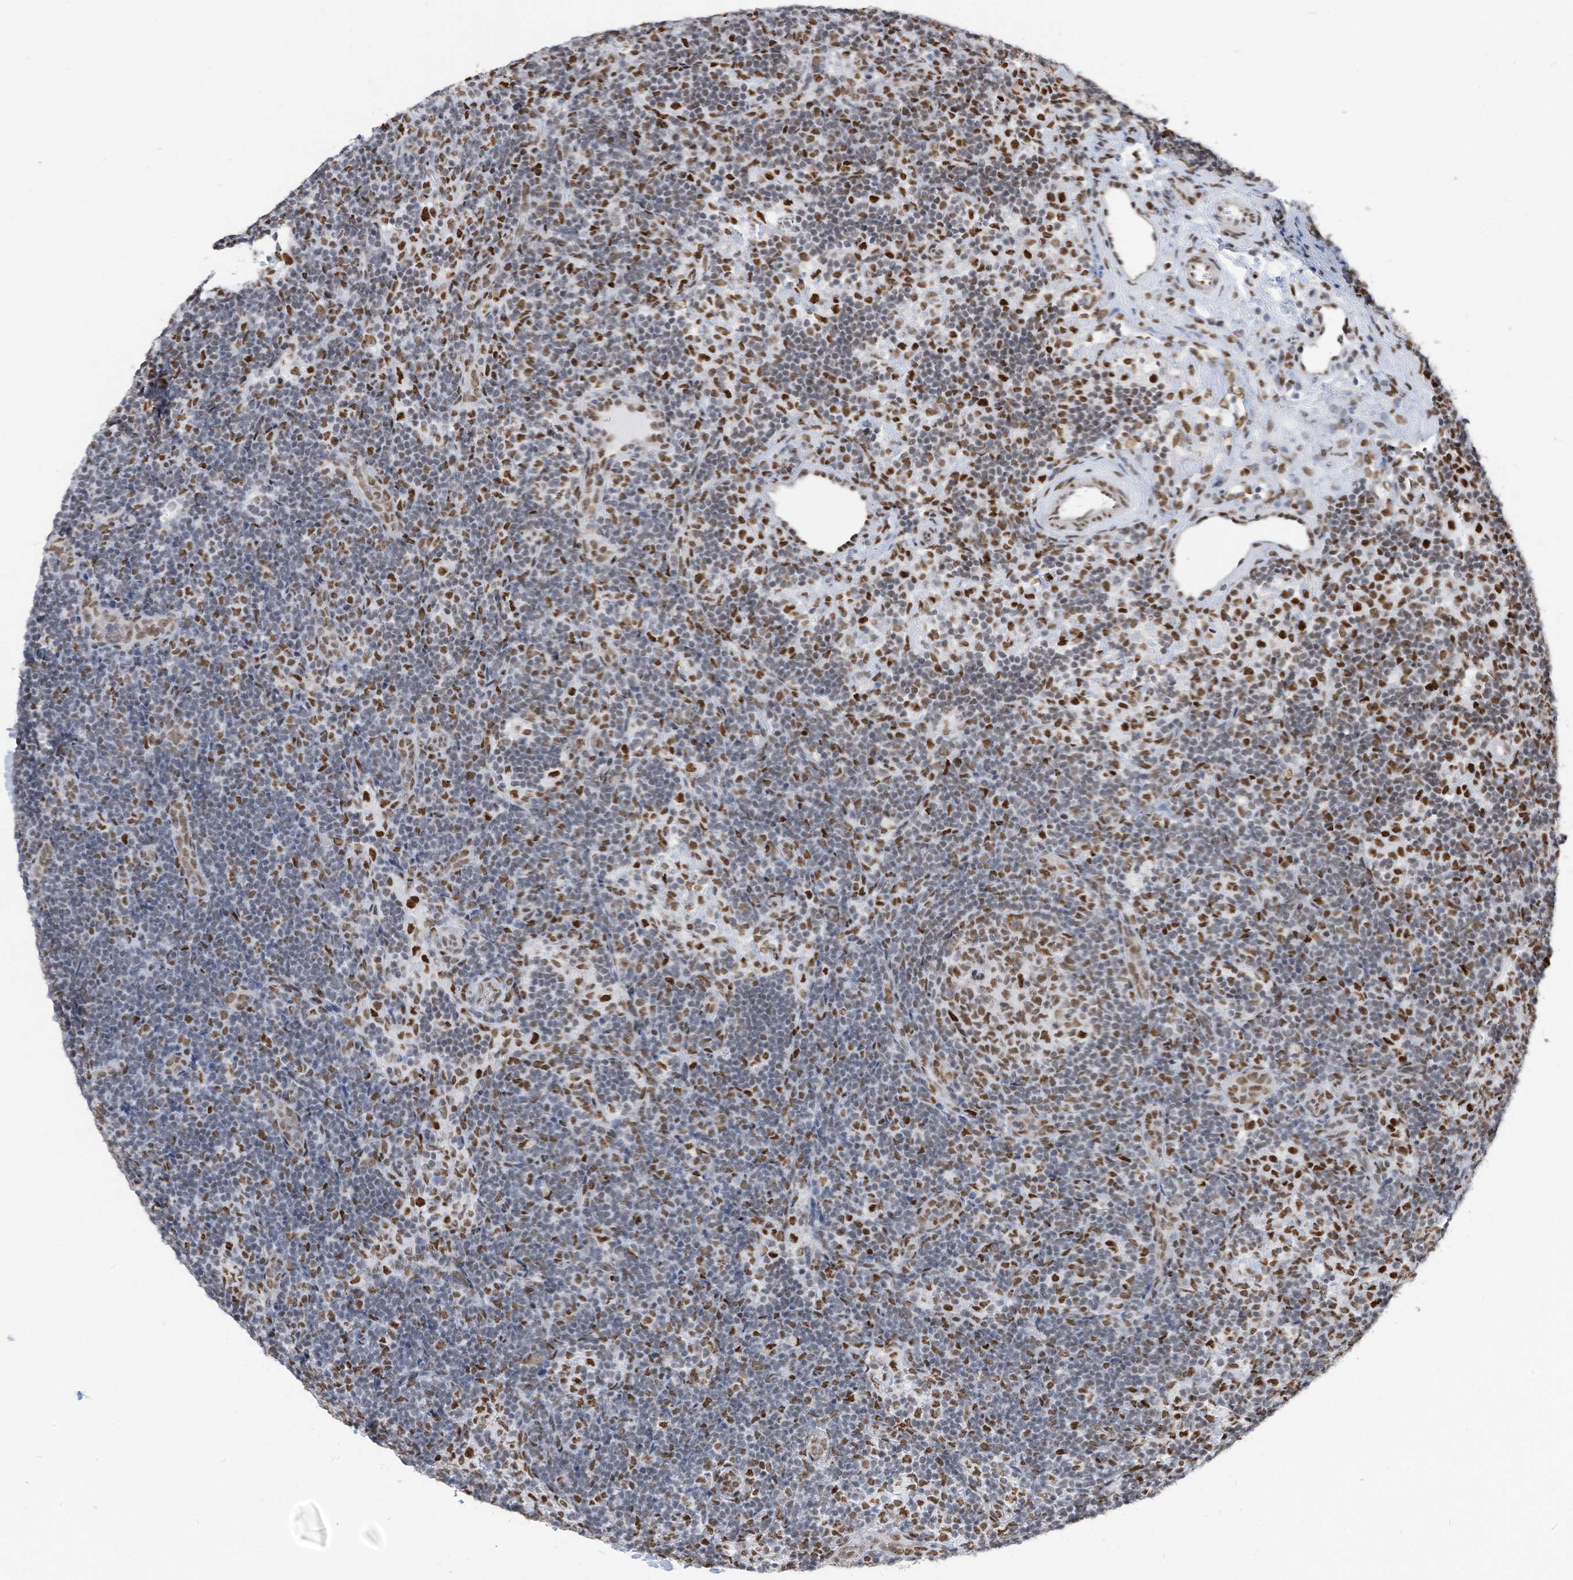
{"staining": {"intensity": "moderate", "quantity": ">75%", "location": "nuclear"}, "tissue": "lymph node", "cell_type": "Germinal center cells", "image_type": "normal", "snomed": [{"axis": "morphology", "description": "Normal tissue, NOS"}, {"axis": "topography", "description": "Lymph node"}], "caption": "Immunohistochemical staining of benign lymph node exhibits medium levels of moderate nuclear expression in approximately >75% of germinal center cells.", "gene": "KHSRP", "patient": {"sex": "female", "age": 22}}